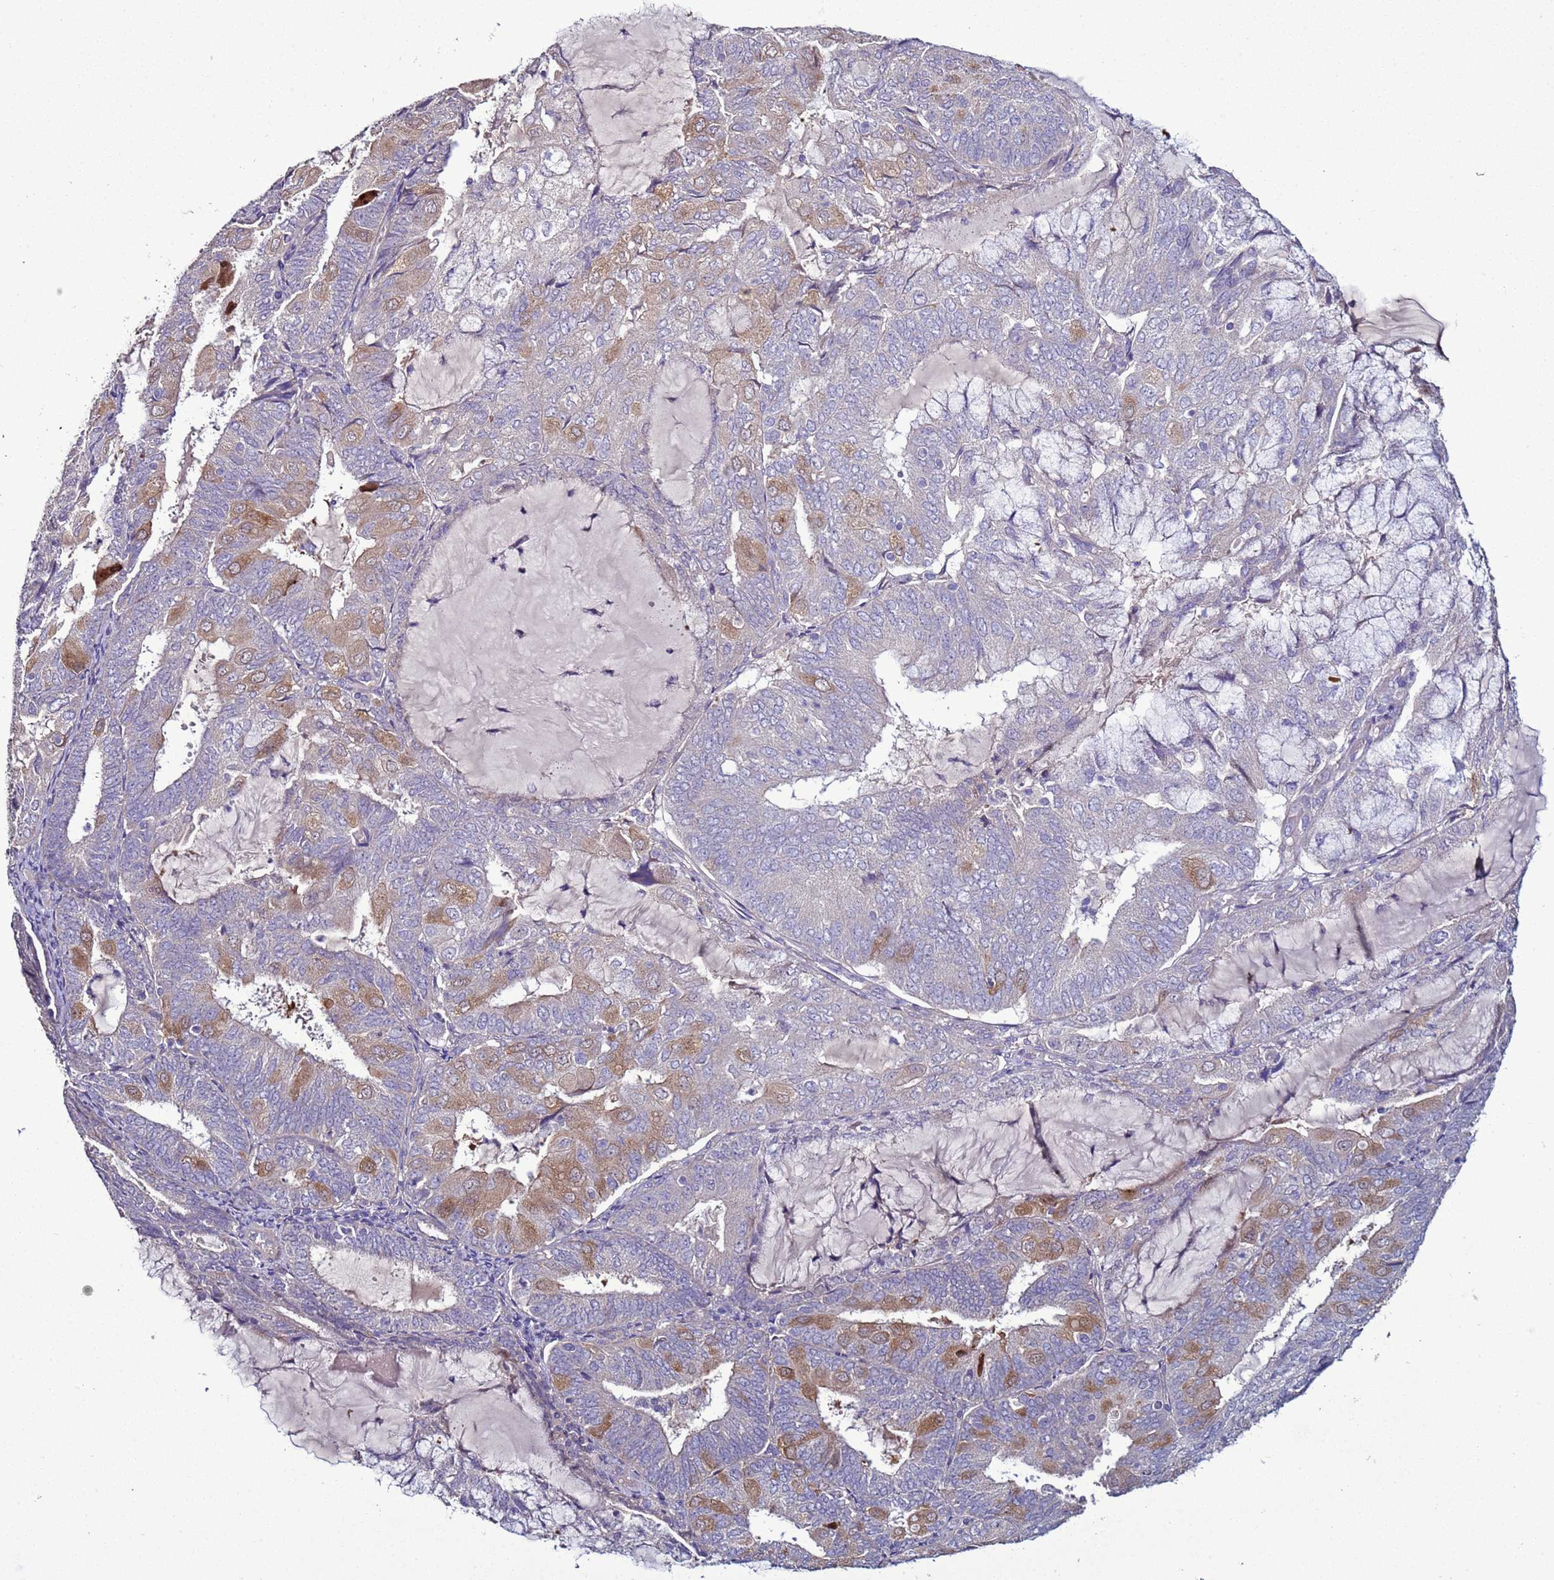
{"staining": {"intensity": "moderate", "quantity": "<25%", "location": "cytoplasmic/membranous"}, "tissue": "endometrial cancer", "cell_type": "Tumor cells", "image_type": "cancer", "snomed": [{"axis": "morphology", "description": "Adenocarcinoma, NOS"}, {"axis": "topography", "description": "Endometrium"}], "caption": "Immunohistochemistry image of endometrial cancer (adenocarcinoma) stained for a protein (brown), which reveals low levels of moderate cytoplasmic/membranous positivity in approximately <25% of tumor cells.", "gene": "RABL2B", "patient": {"sex": "female", "age": 81}}